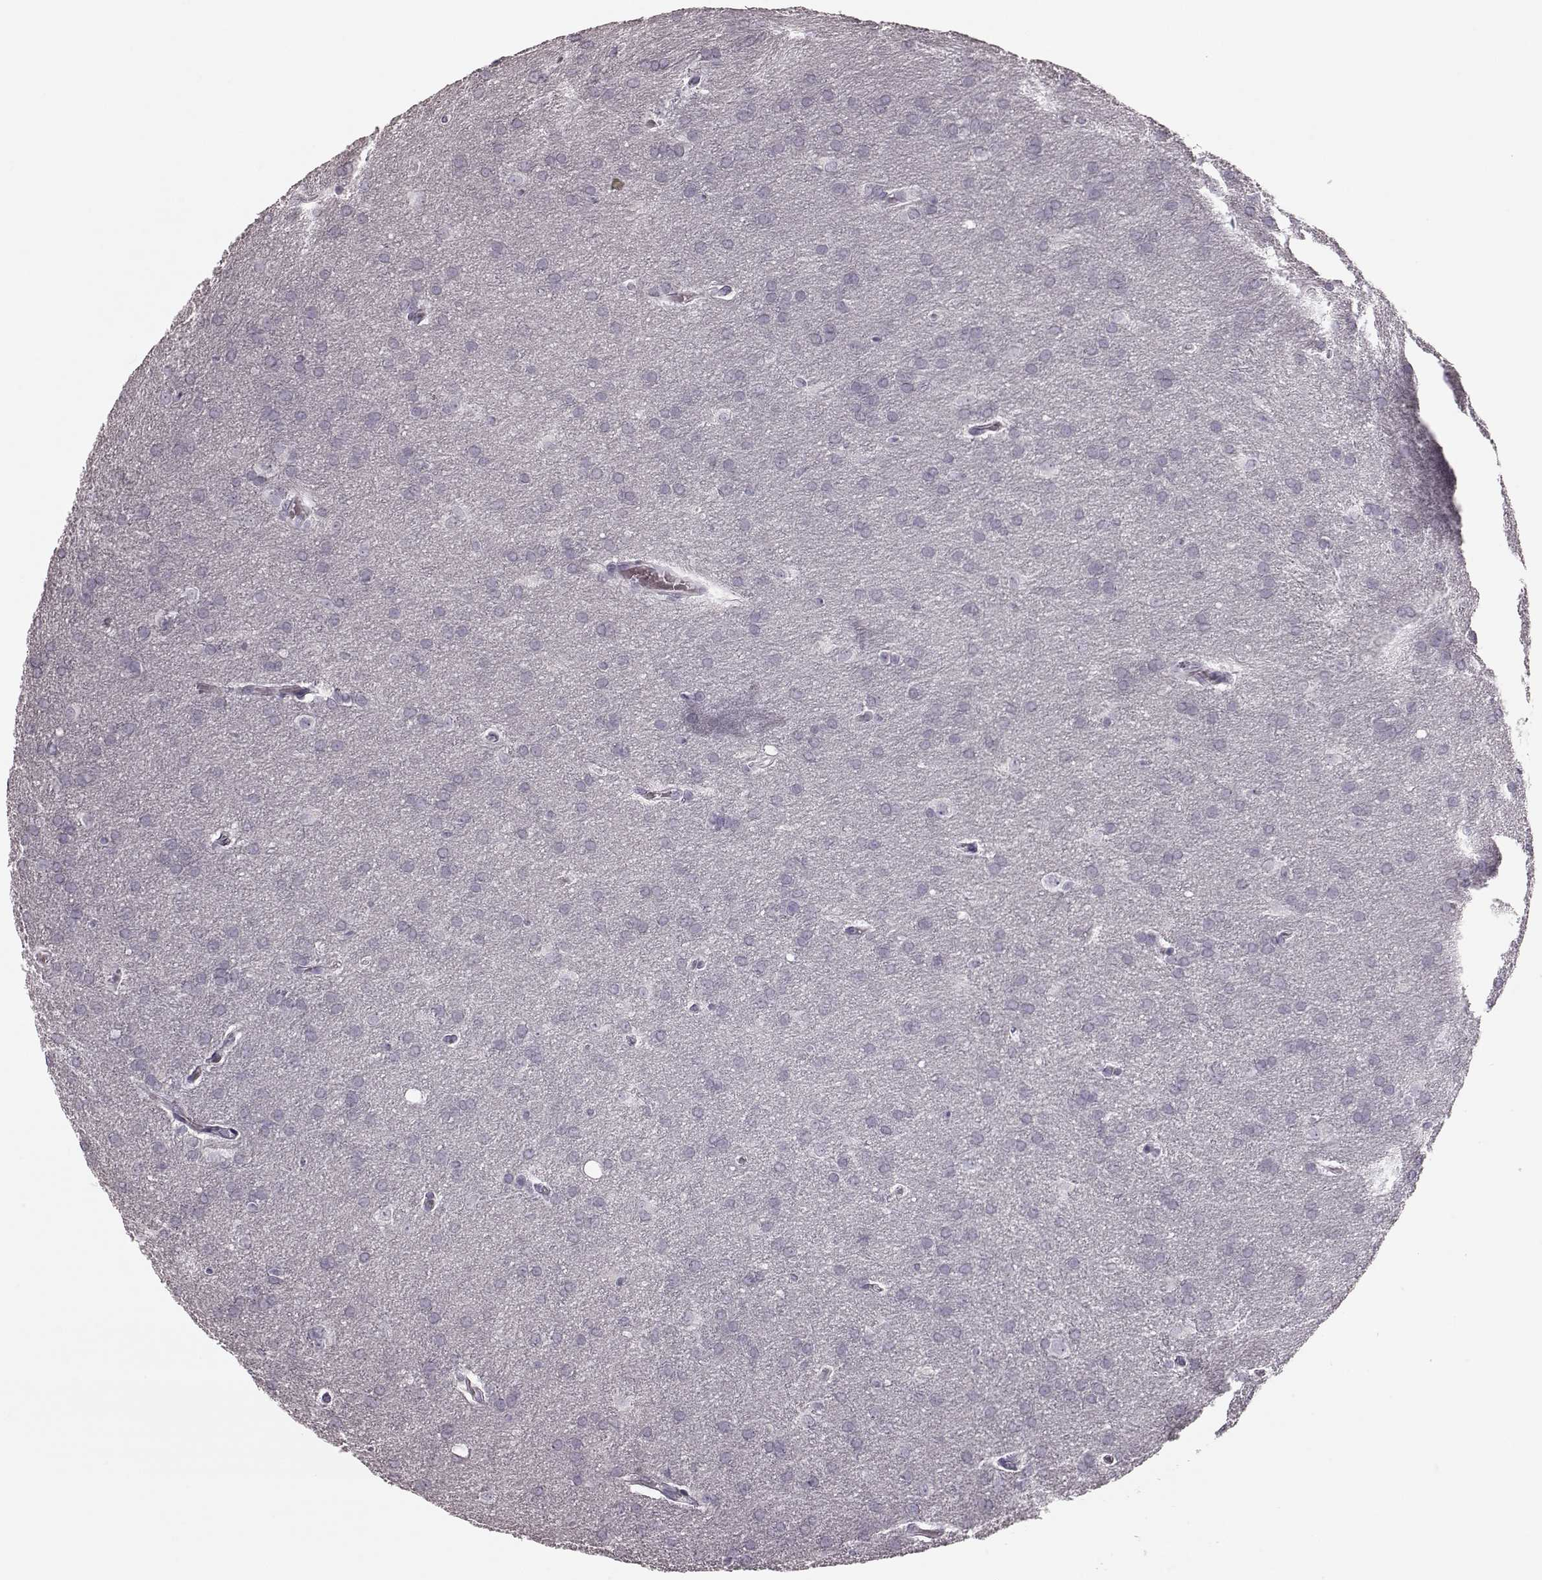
{"staining": {"intensity": "negative", "quantity": "none", "location": "none"}, "tissue": "glioma", "cell_type": "Tumor cells", "image_type": "cancer", "snomed": [{"axis": "morphology", "description": "Glioma, malignant, Low grade"}, {"axis": "topography", "description": "Brain"}], "caption": "This photomicrograph is of glioma stained with immunohistochemistry to label a protein in brown with the nuclei are counter-stained blue. There is no positivity in tumor cells. Nuclei are stained in blue.", "gene": "ZNF433", "patient": {"sex": "female", "age": 32}}